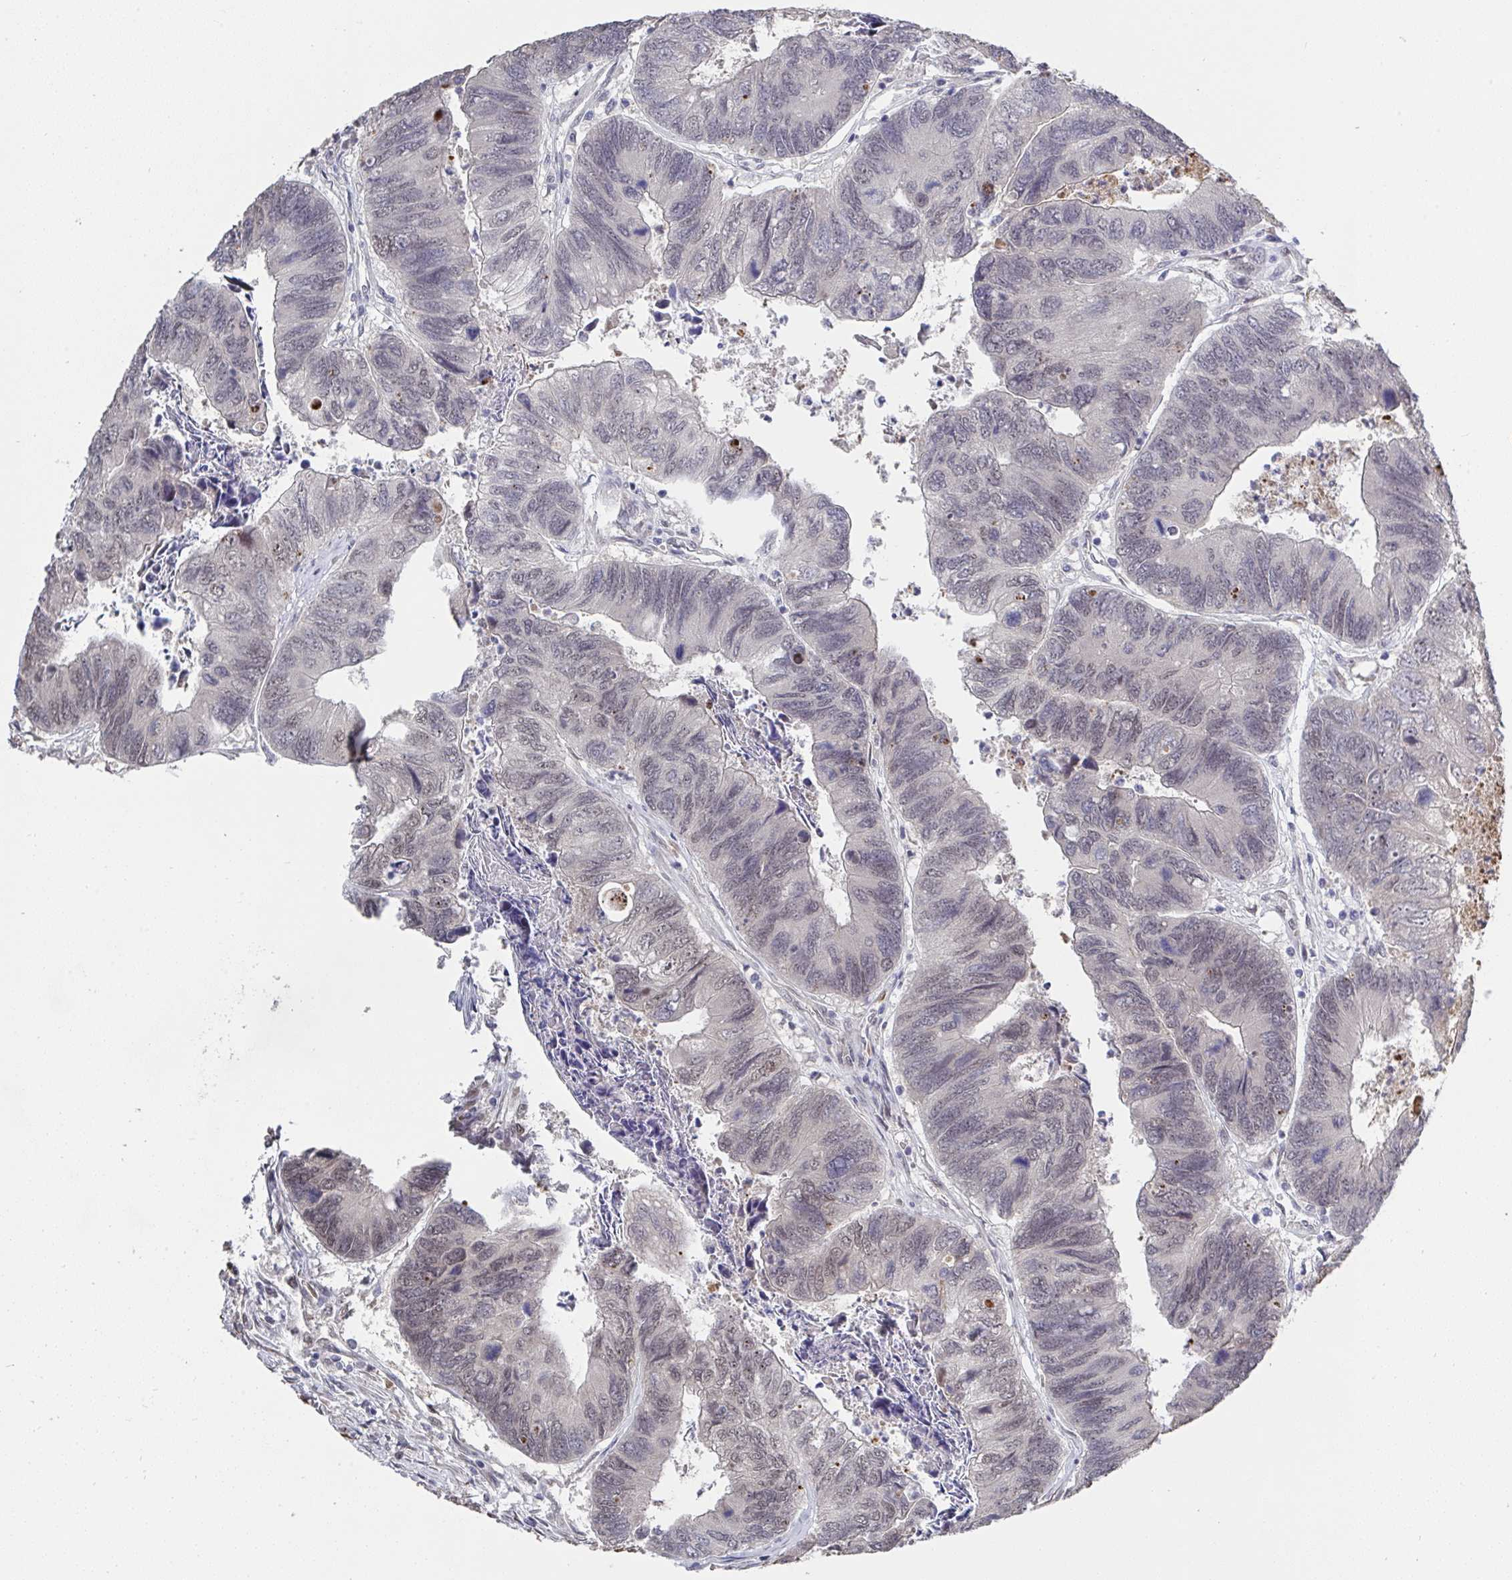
{"staining": {"intensity": "weak", "quantity": "25%-75%", "location": "nuclear"}, "tissue": "colorectal cancer", "cell_type": "Tumor cells", "image_type": "cancer", "snomed": [{"axis": "morphology", "description": "Adenocarcinoma, NOS"}, {"axis": "topography", "description": "Colon"}], "caption": "Weak nuclear staining for a protein is appreciated in about 25%-75% of tumor cells of colorectal adenocarcinoma using immunohistochemistry (IHC).", "gene": "JMJD1C", "patient": {"sex": "female", "age": 67}}